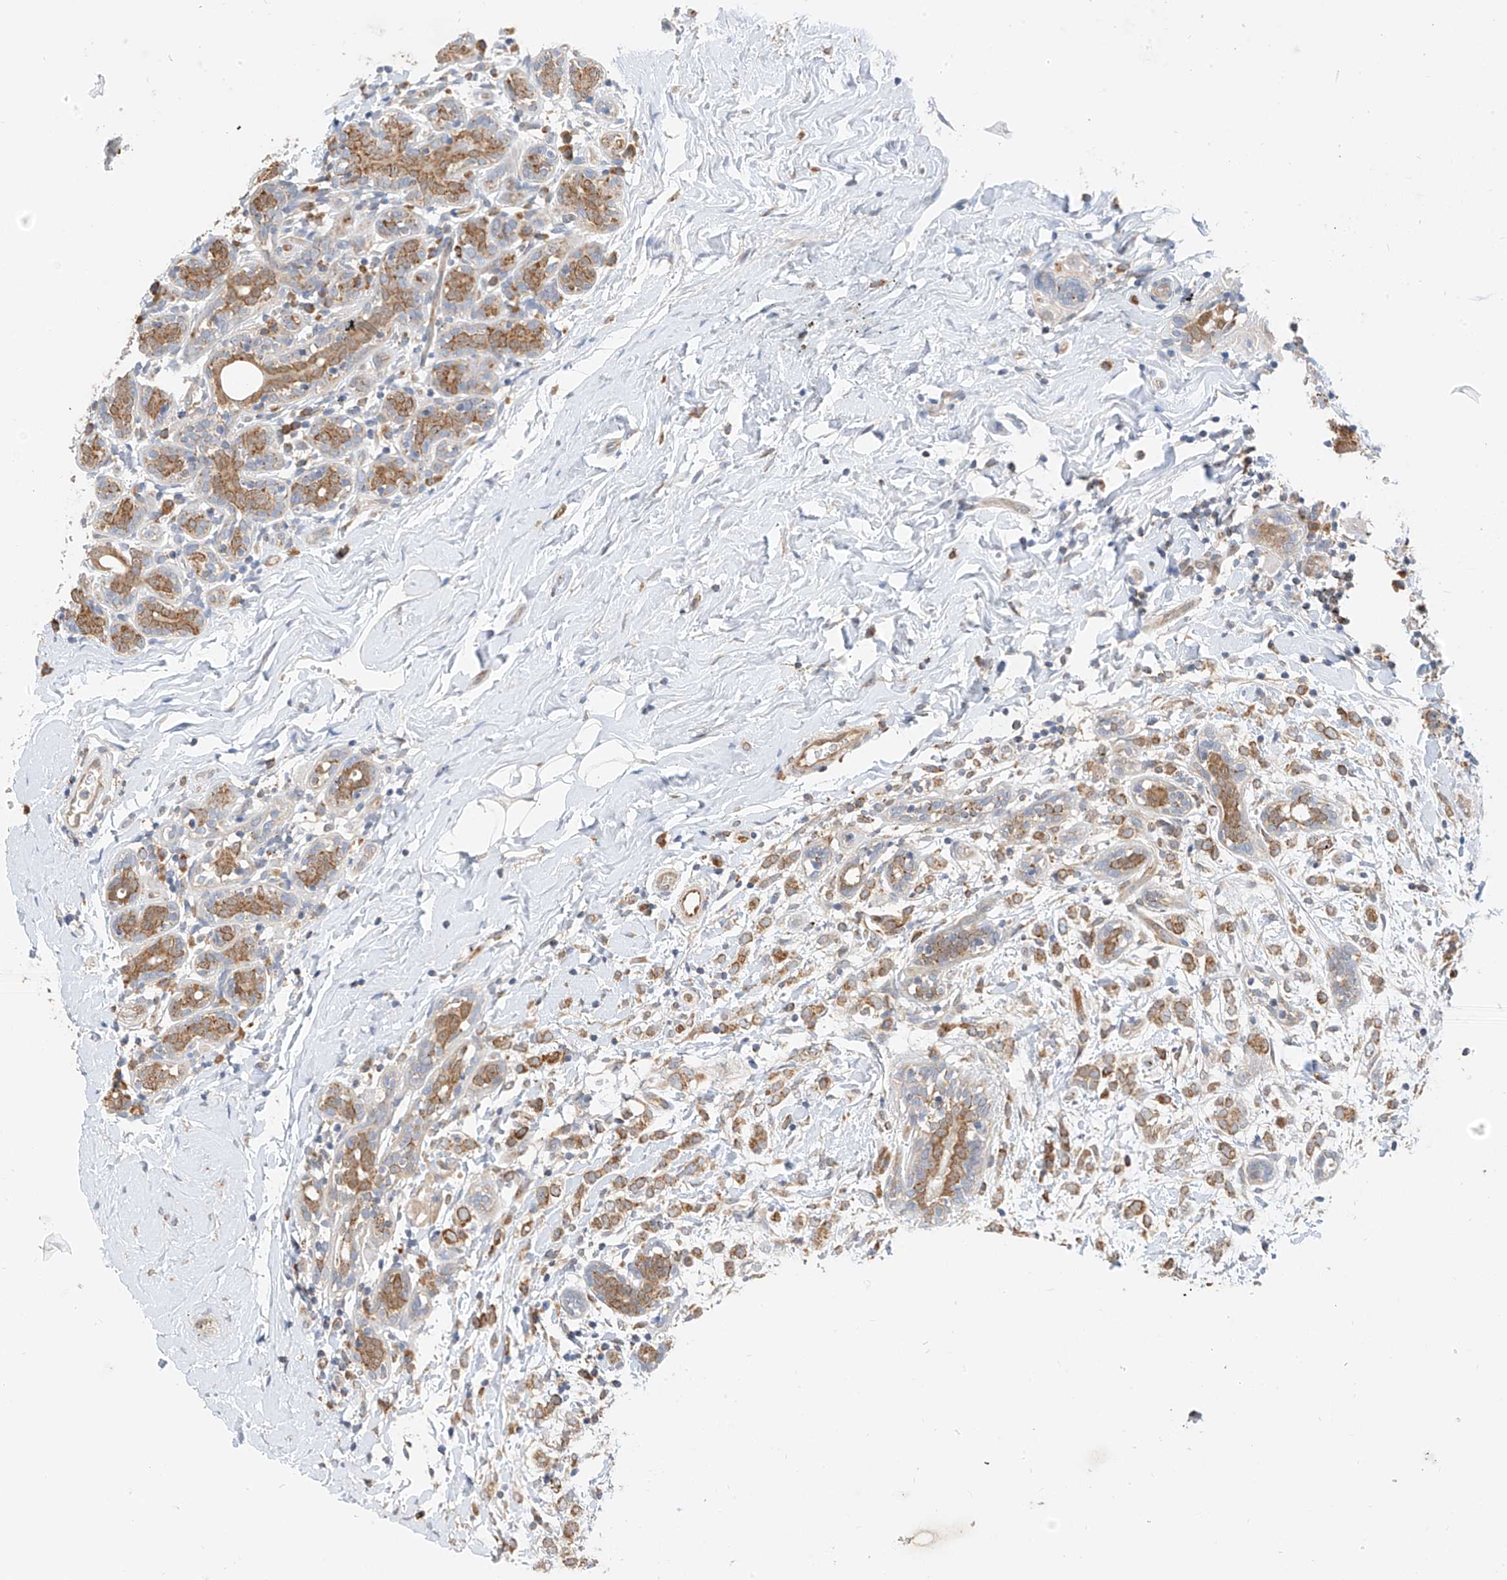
{"staining": {"intensity": "moderate", "quantity": ">75%", "location": "cytoplasmic/membranous"}, "tissue": "breast cancer", "cell_type": "Tumor cells", "image_type": "cancer", "snomed": [{"axis": "morphology", "description": "Normal tissue, NOS"}, {"axis": "morphology", "description": "Lobular carcinoma"}, {"axis": "topography", "description": "Breast"}], "caption": "Moderate cytoplasmic/membranous positivity is present in about >75% of tumor cells in breast cancer. The protein of interest is shown in brown color, while the nuclei are stained blue.", "gene": "PPA2", "patient": {"sex": "female", "age": 47}}